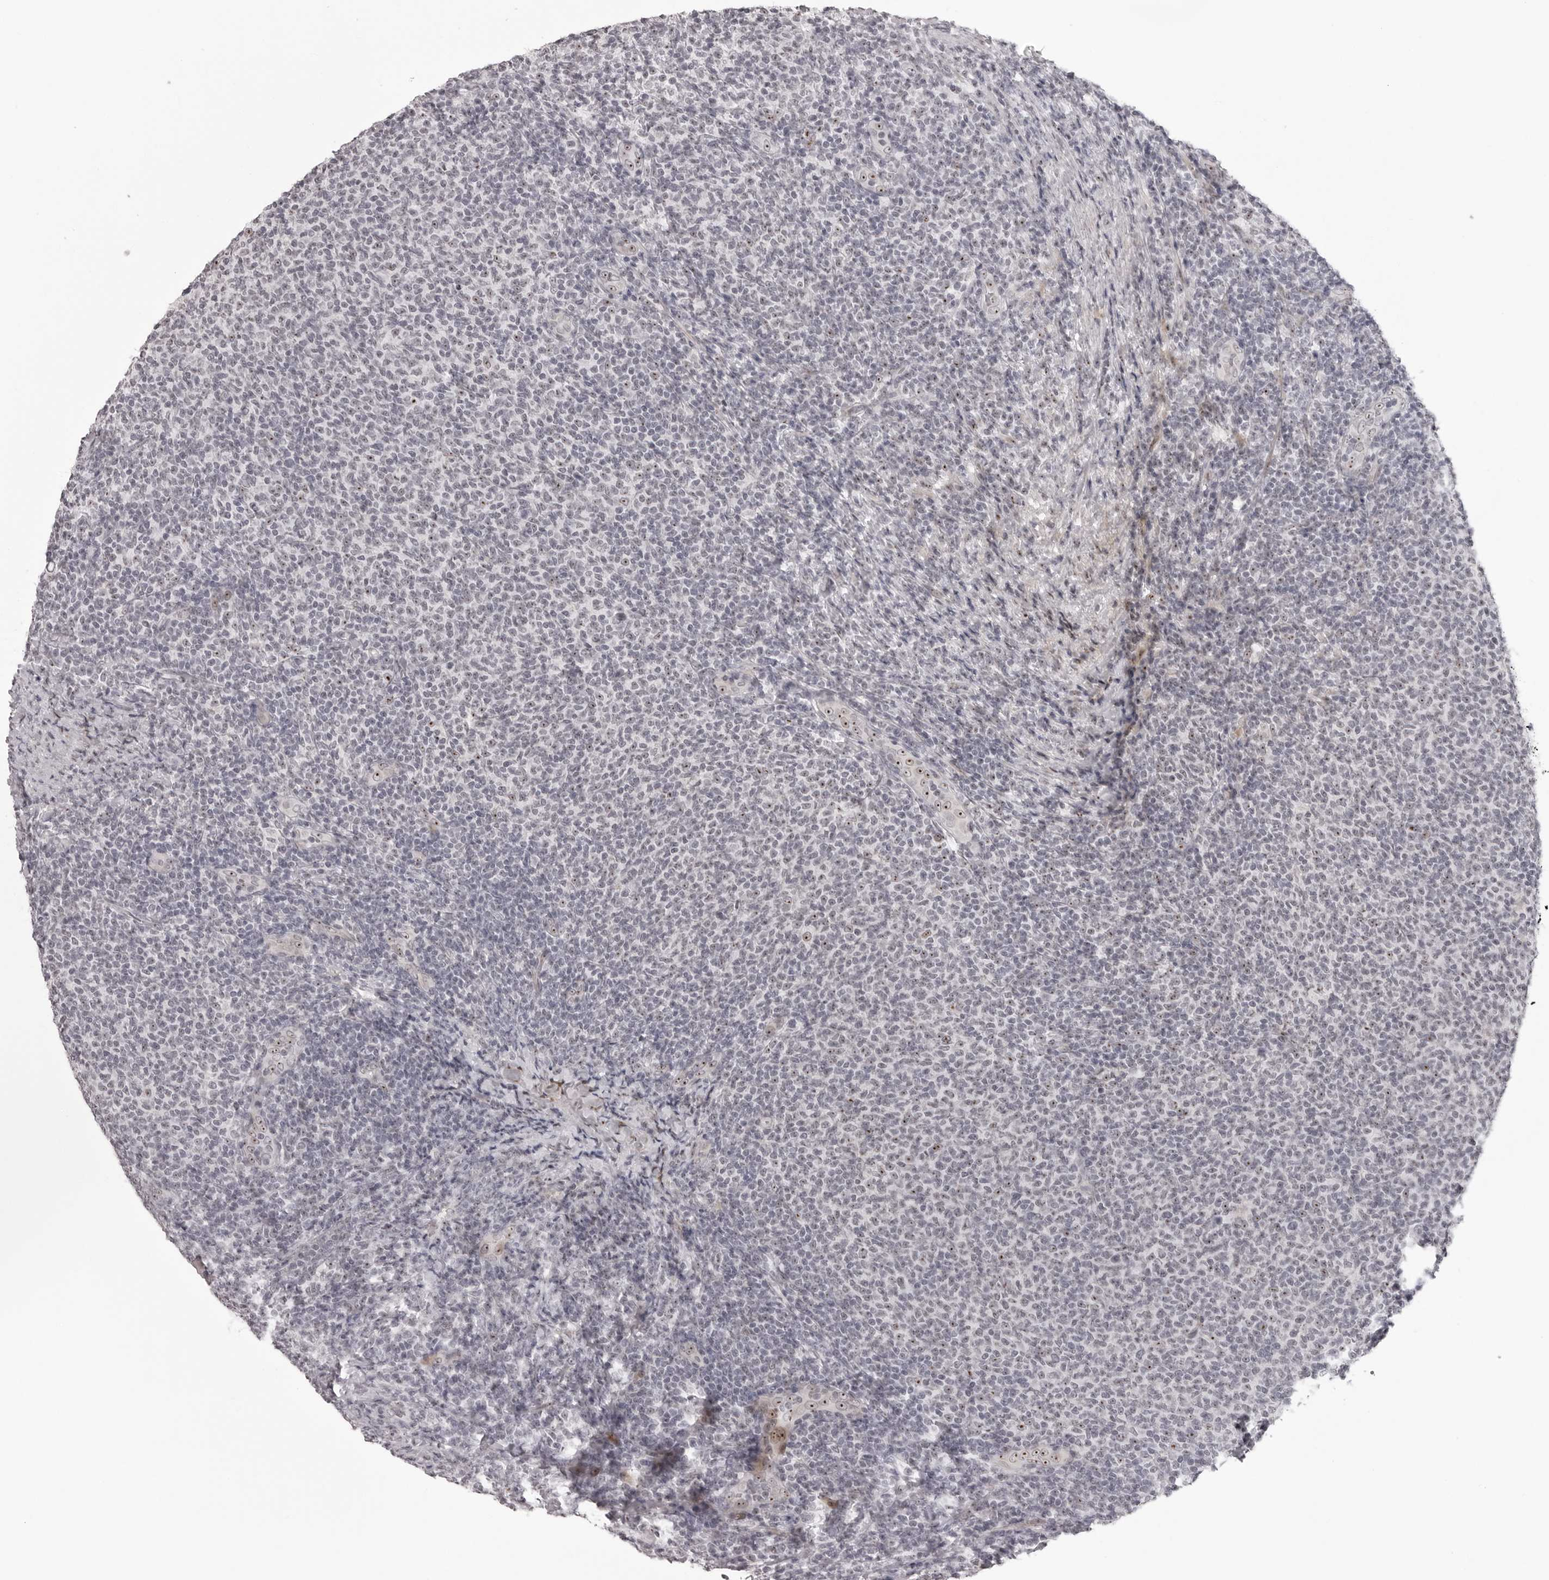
{"staining": {"intensity": "moderate", "quantity": "<25%", "location": "nuclear"}, "tissue": "lymphoma", "cell_type": "Tumor cells", "image_type": "cancer", "snomed": [{"axis": "morphology", "description": "Malignant lymphoma, non-Hodgkin's type, Low grade"}, {"axis": "topography", "description": "Lymph node"}], "caption": "IHC photomicrograph of human lymphoma stained for a protein (brown), which exhibits low levels of moderate nuclear positivity in approximately <25% of tumor cells.", "gene": "HELZ", "patient": {"sex": "male", "age": 66}}